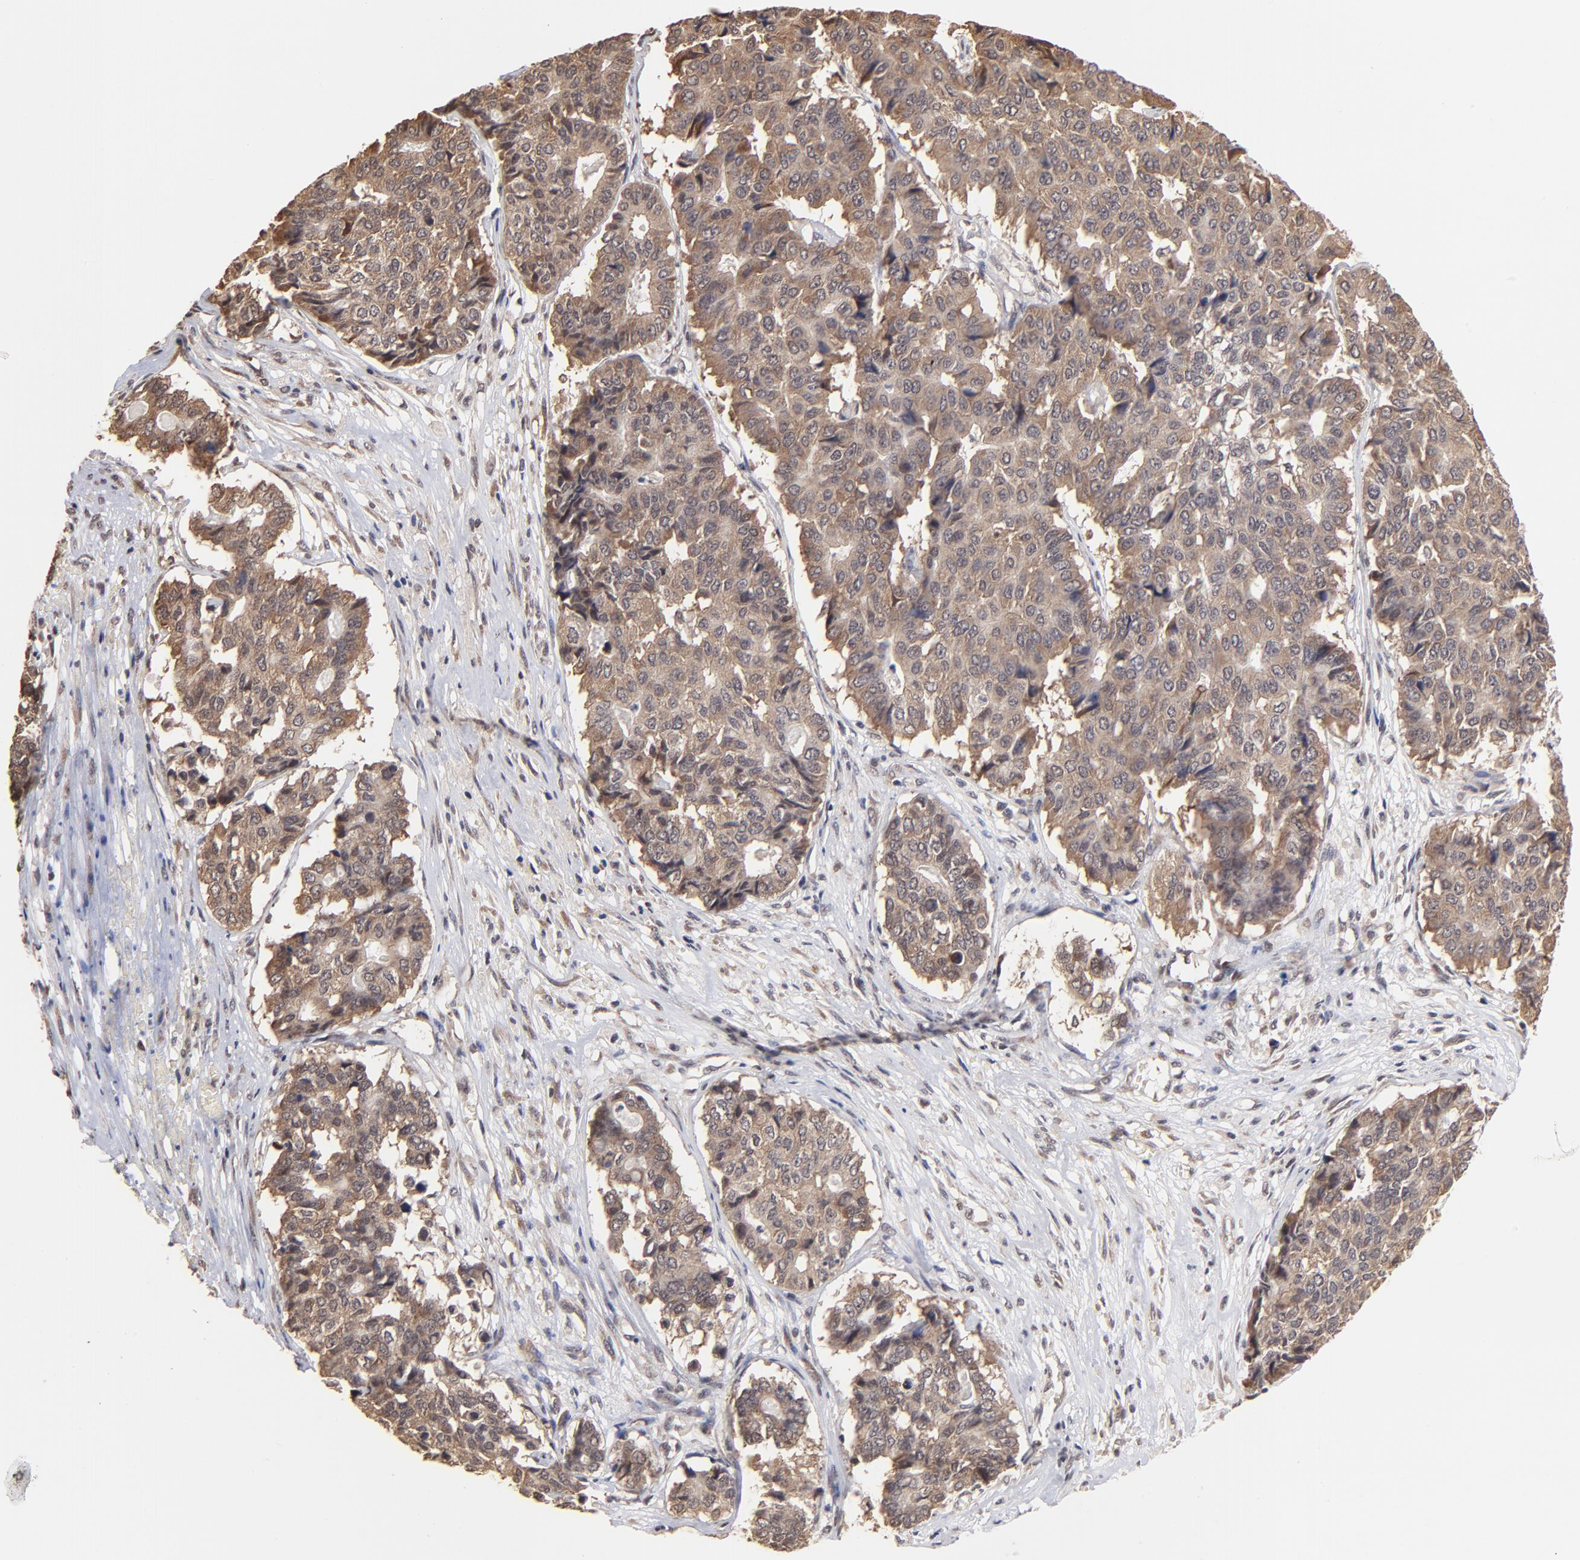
{"staining": {"intensity": "moderate", "quantity": ">75%", "location": "cytoplasmic/membranous"}, "tissue": "pancreatic cancer", "cell_type": "Tumor cells", "image_type": "cancer", "snomed": [{"axis": "morphology", "description": "Adenocarcinoma, NOS"}, {"axis": "topography", "description": "Pancreas"}], "caption": "Pancreatic cancer (adenocarcinoma) was stained to show a protein in brown. There is medium levels of moderate cytoplasmic/membranous staining in approximately >75% of tumor cells. The protein is shown in brown color, while the nuclei are stained blue.", "gene": "BRPF1", "patient": {"sex": "male", "age": 50}}